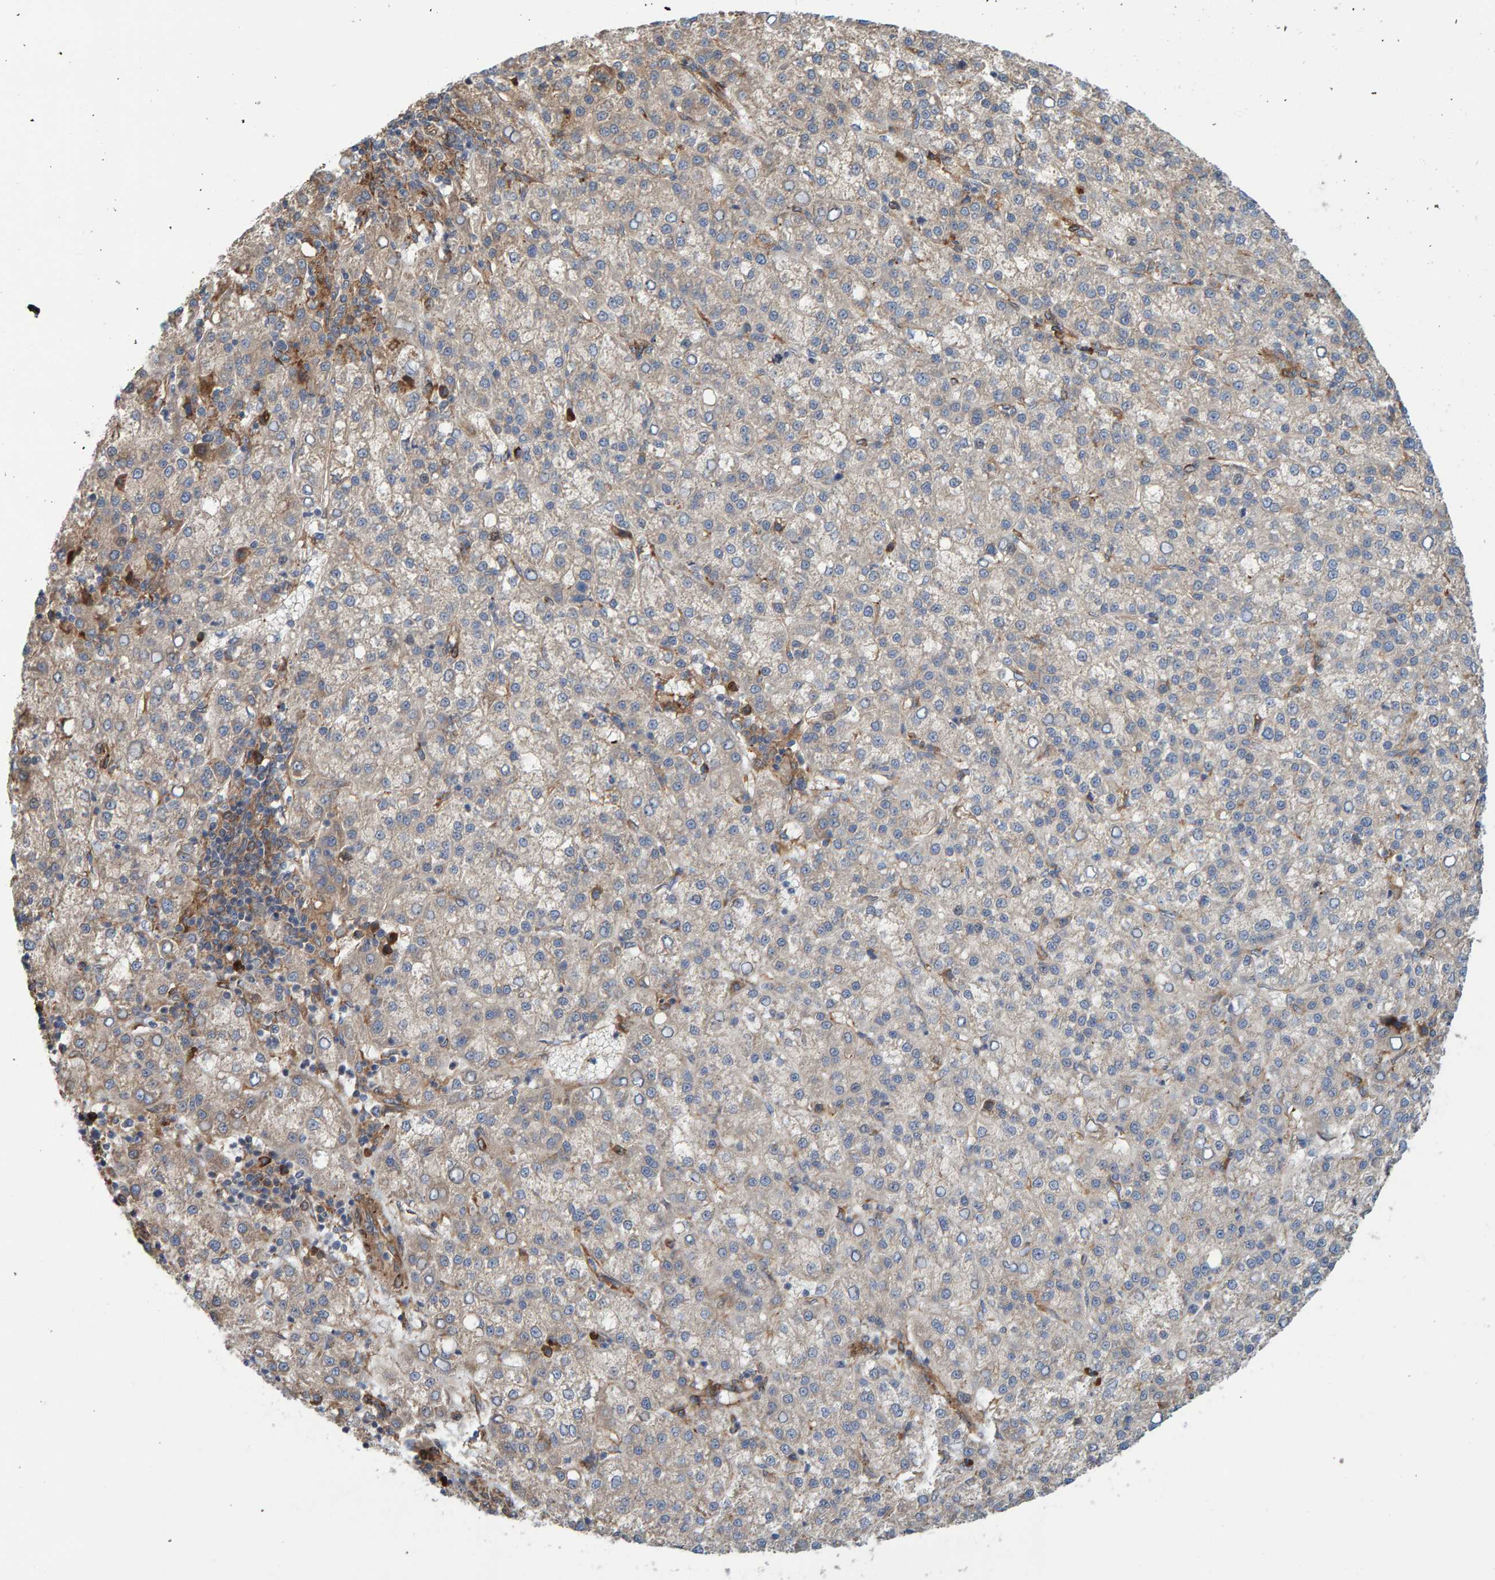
{"staining": {"intensity": "negative", "quantity": "none", "location": "none"}, "tissue": "liver cancer", "cell_type": "Tumor cells", "image_type": "cancer", "snomed": [{"axis": "morphology", "description": "Carcinoma, Hepatocellular, NOS"}, {"axis": "topography", "description": "Liver"}], "caption": "Protein analysis of liver hepatocellular carcinoma reveals no significant positivity in tumor cells.", "gene": "KIAA0753", "patient": {"sex": "female", "age": 58}}